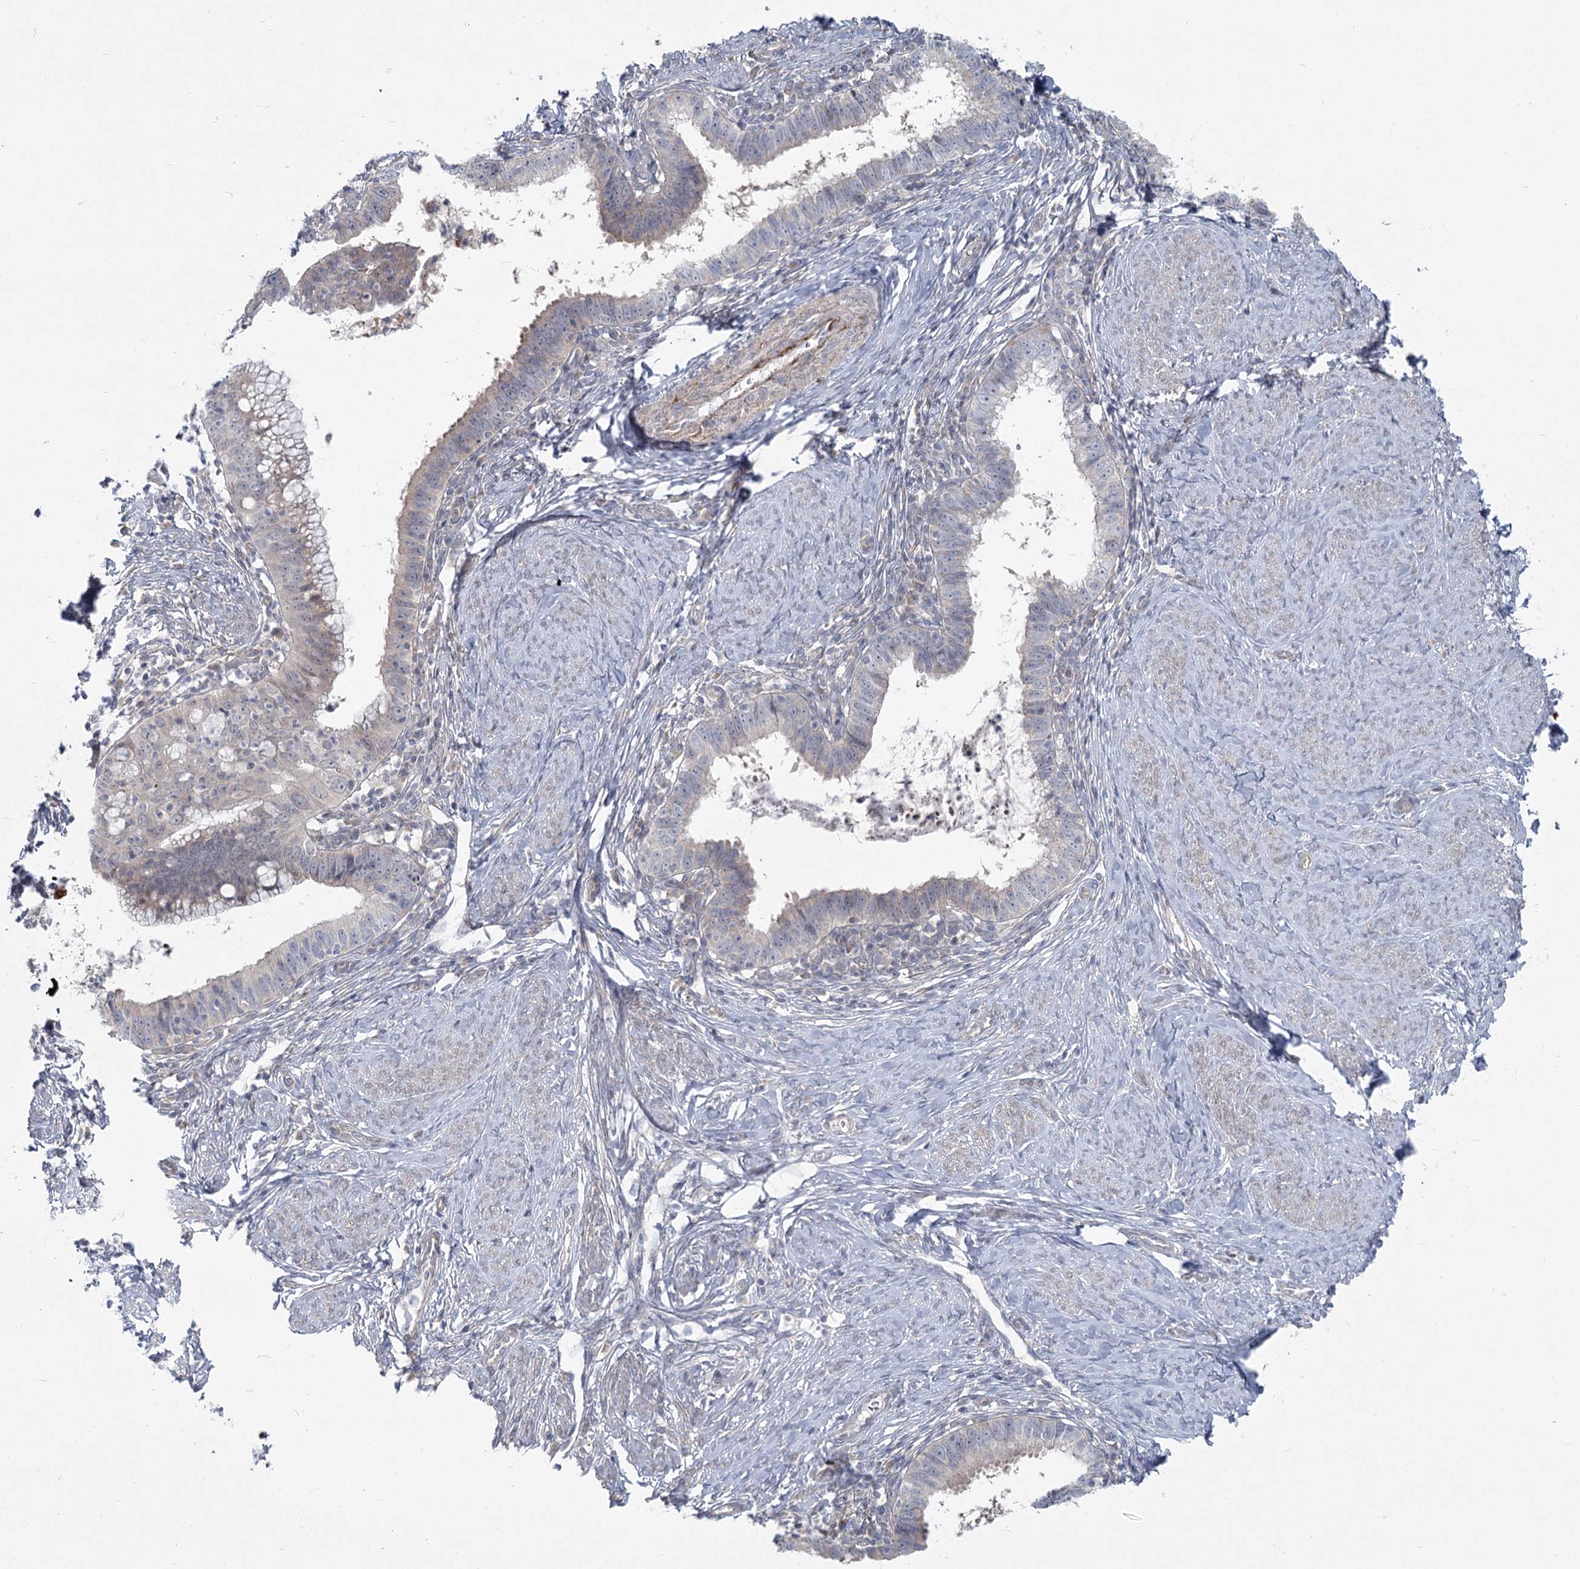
{"staining": {"intensity": "negative", "quantity": "none", "location": "none"}, "tissue": "cervical cancer", "cell_type": "Tumor cells", "image_type": "cancer", "snomed": [{"axis": "morphology", "description": "Adenocarcinoma, NOS"}, {"axis": "topography", "description": "Cervix"}], "caption": "Tumor cells are negative for protein expression in human cervical cancer (adenocarcinoma). (IHC, brightfield microscopy, high magnification).", "gene": "SPINK13", "patient": {"sex": "female", "age": 36}}